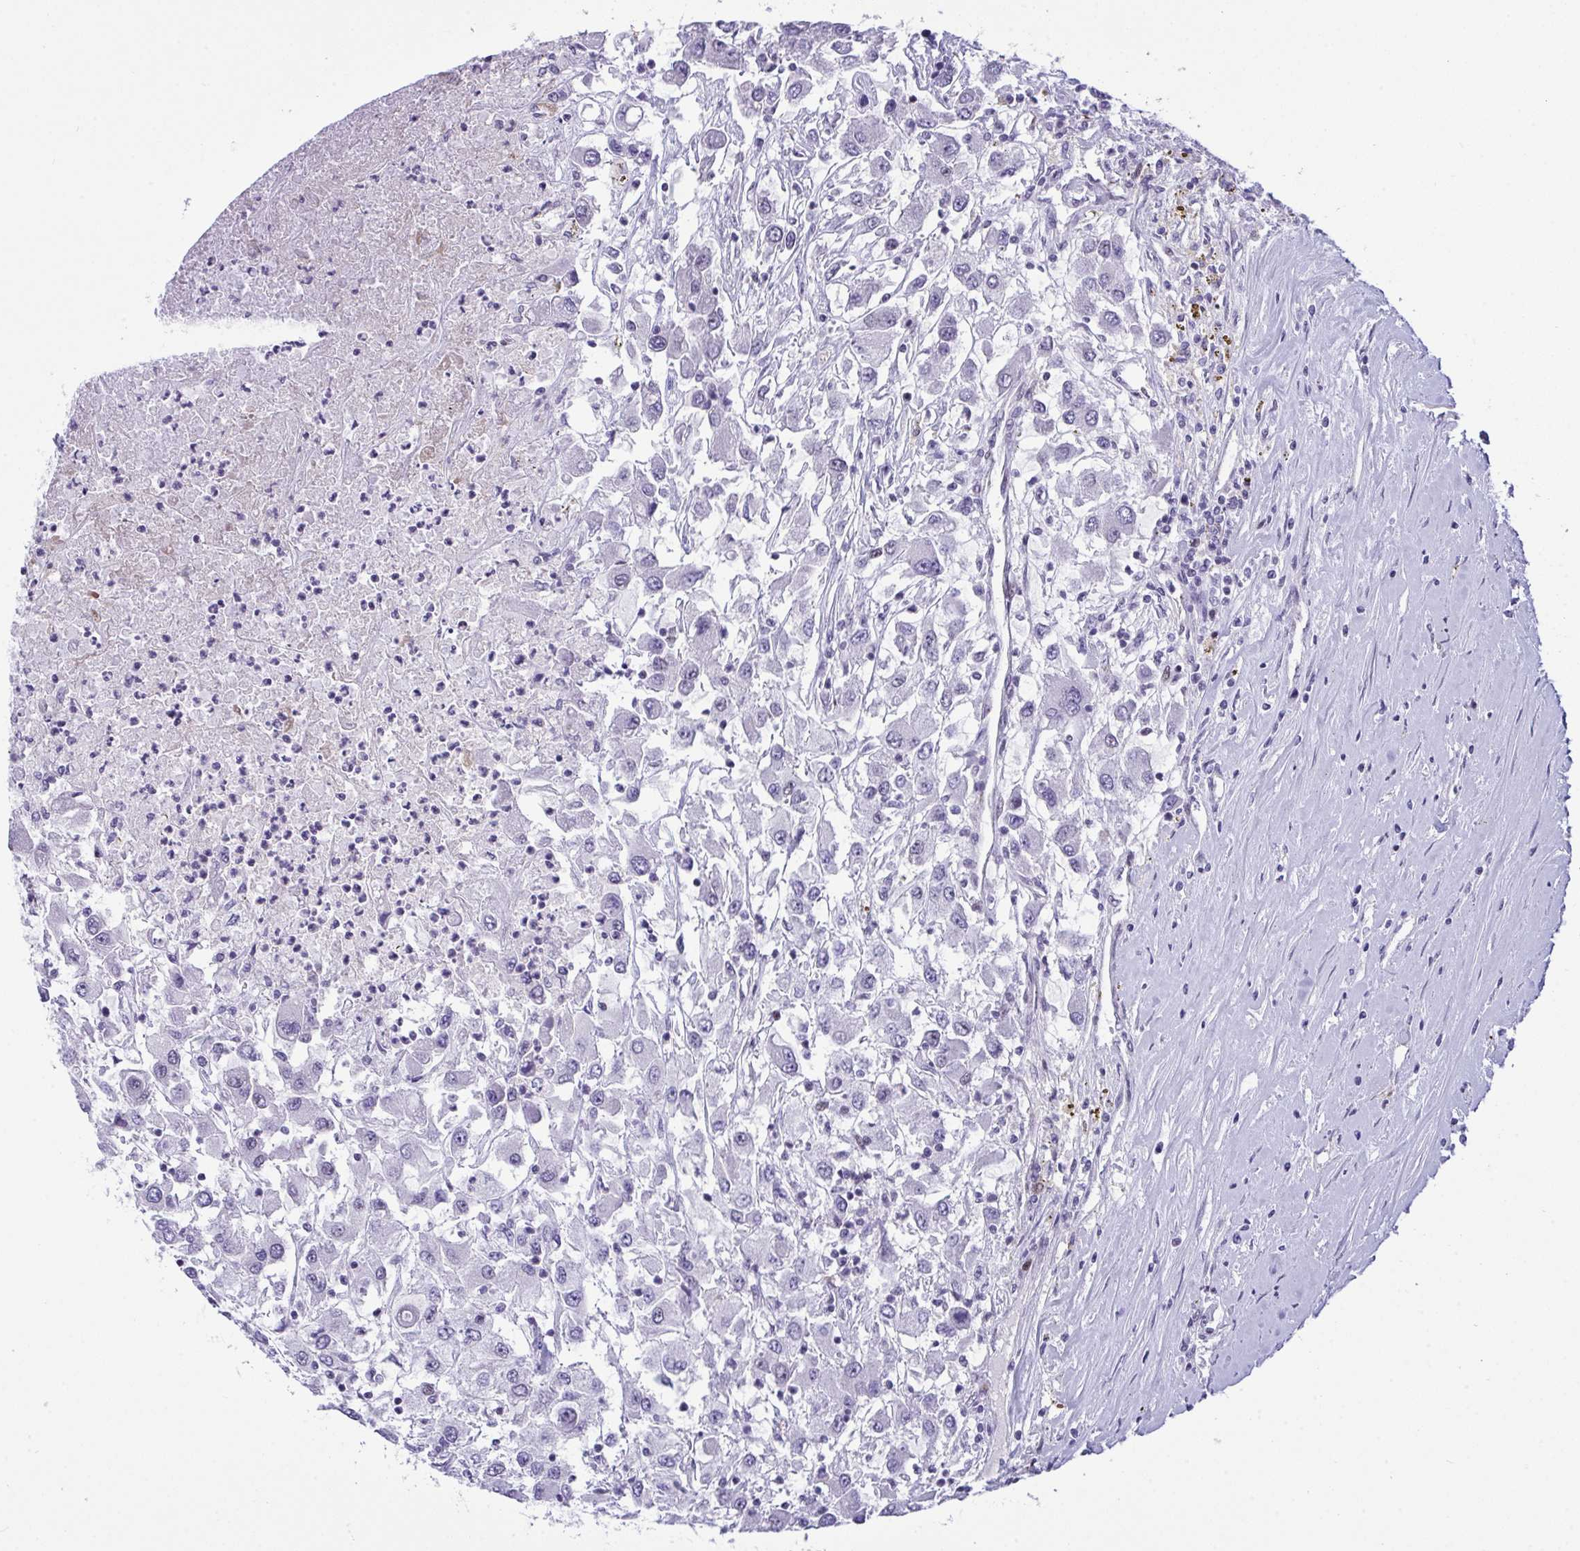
{"staining": {"intensity": "negative", "quantity": "none", "location": "none"}, "tissue": "renal cancer", "cell_type": "Tumor cells", "image_type": "cancer", "snomed": [{"axis": "morphology", "description": "Adenocarcinoma, NOS"}, {"axis": "topography", "description": "Kidney"}], "caption": "Immunohistochemical staining of adenocarcinoma (renal) reveals no significant expression in tumor cells.", "gene": "ZFHX3", "patient": {"sex": "female", "age": 67}}